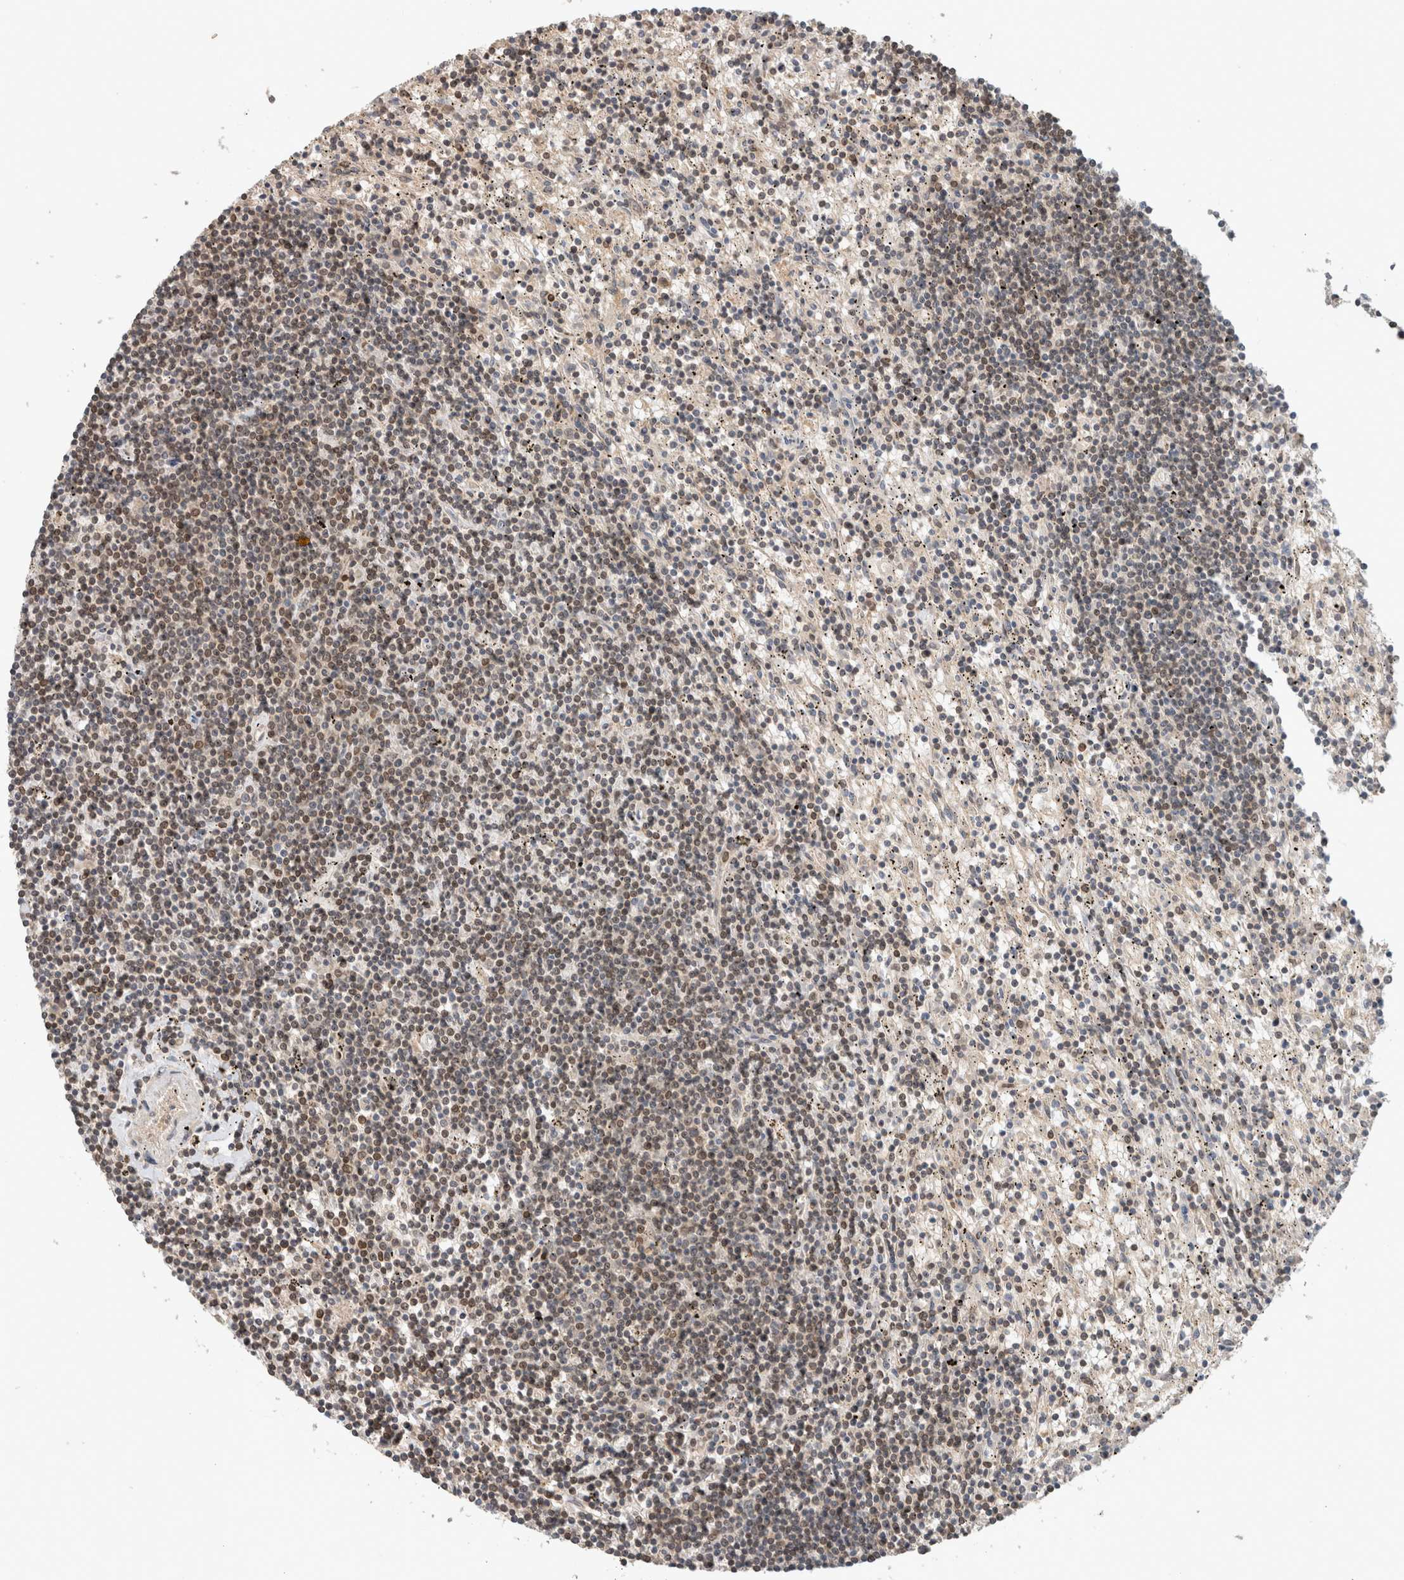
{"staining": {"intensity": "weak", "quantity": "25%-75%", "location": "nuclear"}, "tissue": "lymphoma", "cell_type": "Tumor cells", "image_type": "cancer", "snomed": [{"axis": "morphology", "description": "Malignant lymphoma, non-Hodgkin's type, Low grade"}, {"axis": "topography", "description": "Spleen"}], "caption": "This is an image of immunohistochemistry staining of low-grade malignant lymphoma, non-Hodgkin's type, which shows weak positivity in the nuclear of tumor cells.", "gene": "CAAP1", "patient": {"sex": "male", "age": 76}}